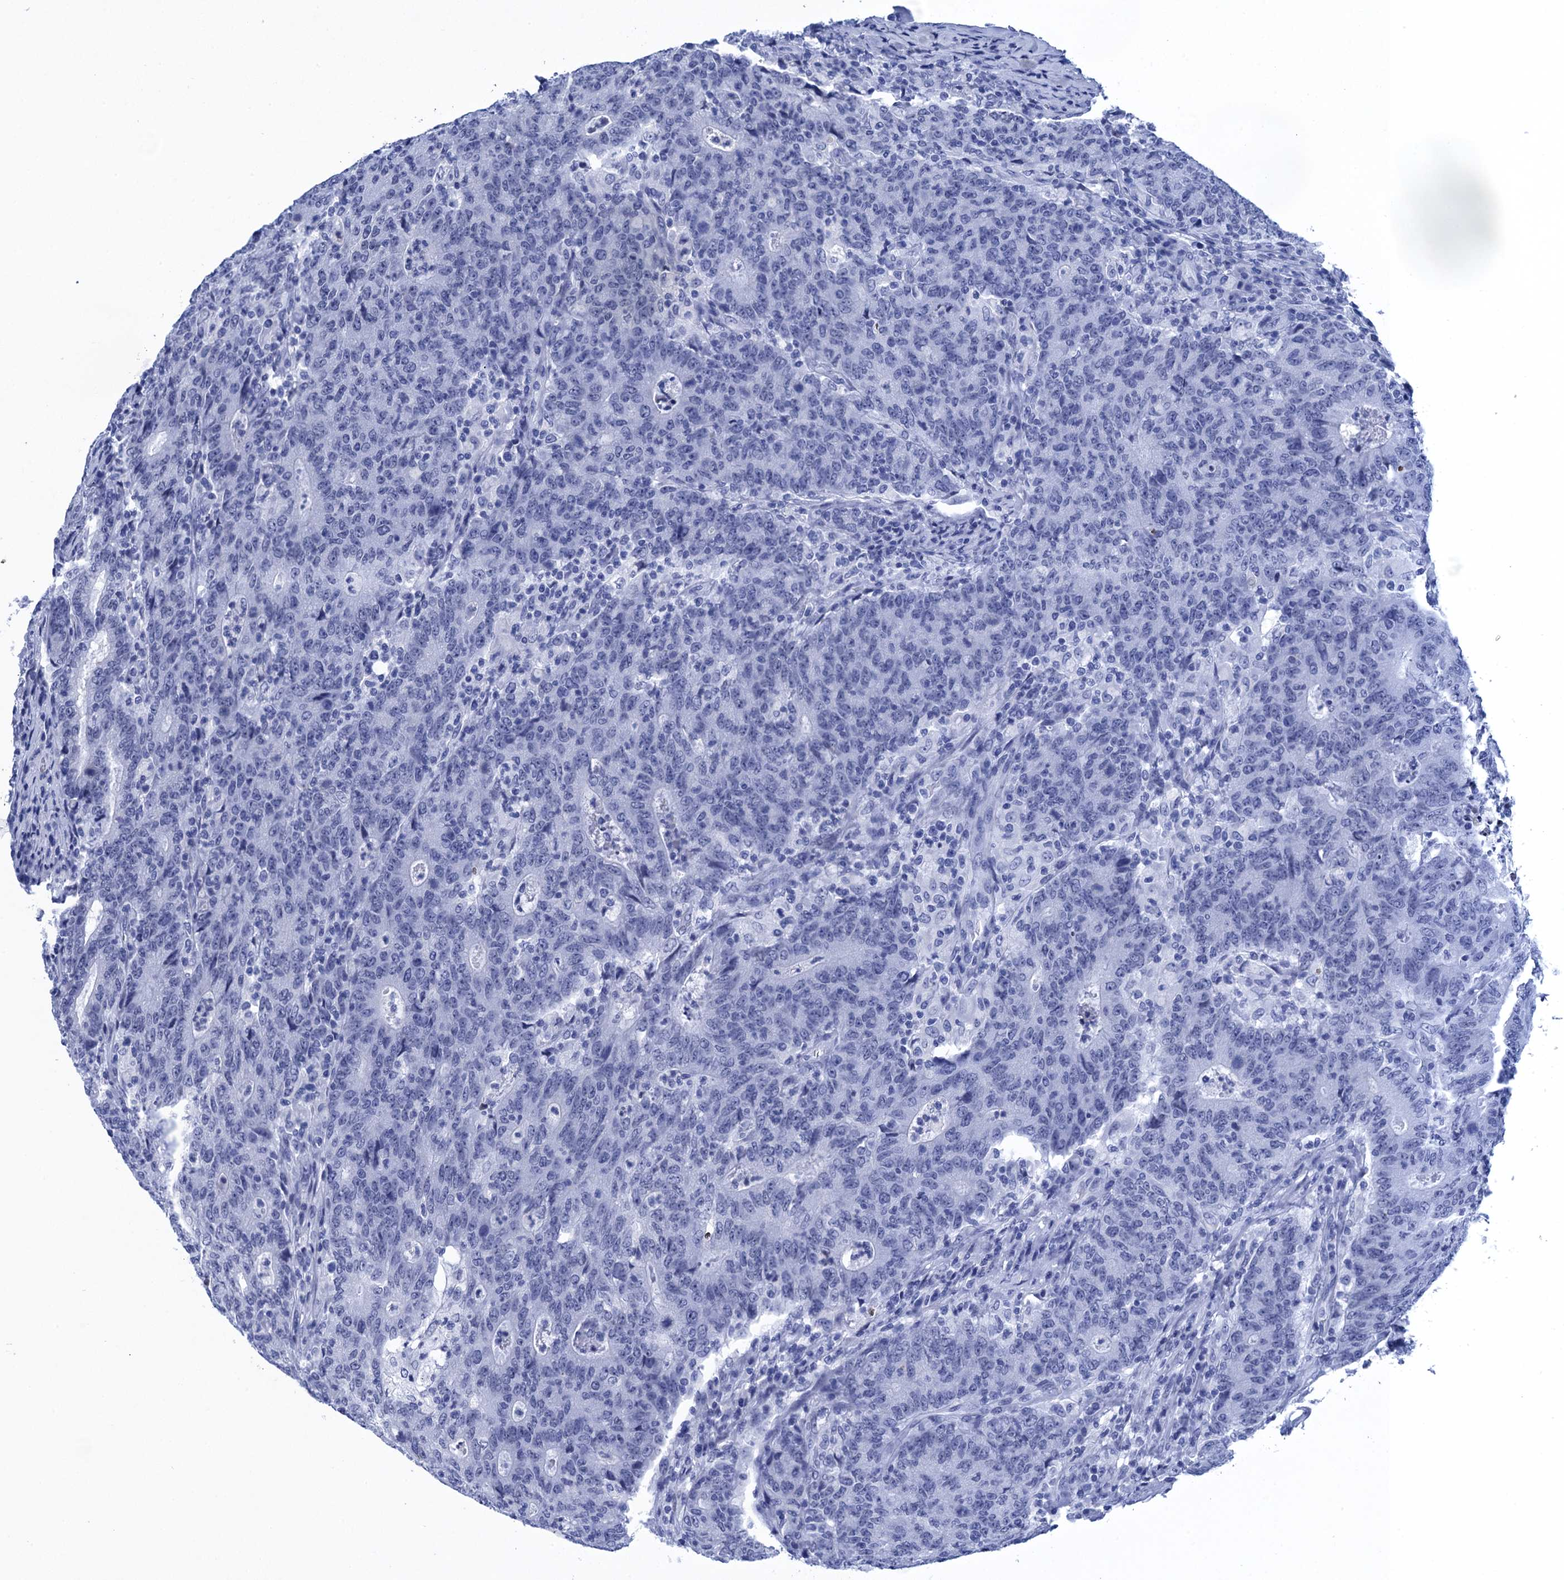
{"staining": {"intensity": "negative", "quantity": "none", "location": "none"}, "tissue": "colorectal cancer", "cell_type": "Tumor cells", "image_type": "cancer", "snomed": [{"axis": "morphology", "description": "Adenocarcinoma, NOS"}, {"axis": "topography", "description": "Colon"}], "caption": "IHC photomicrograph of neoplastic tissue: human colorectal cancer (adenocarcinoma) stained with DAB reveals no significant protein expression in tumor cells. The staining is performed using DAB (3,3'-diaminobenzidine) brown chromogen with nuclei counter-stained in using hematoxylin.", "gene": "METTL25", "patient": {"sex": "female", "age": 75}}